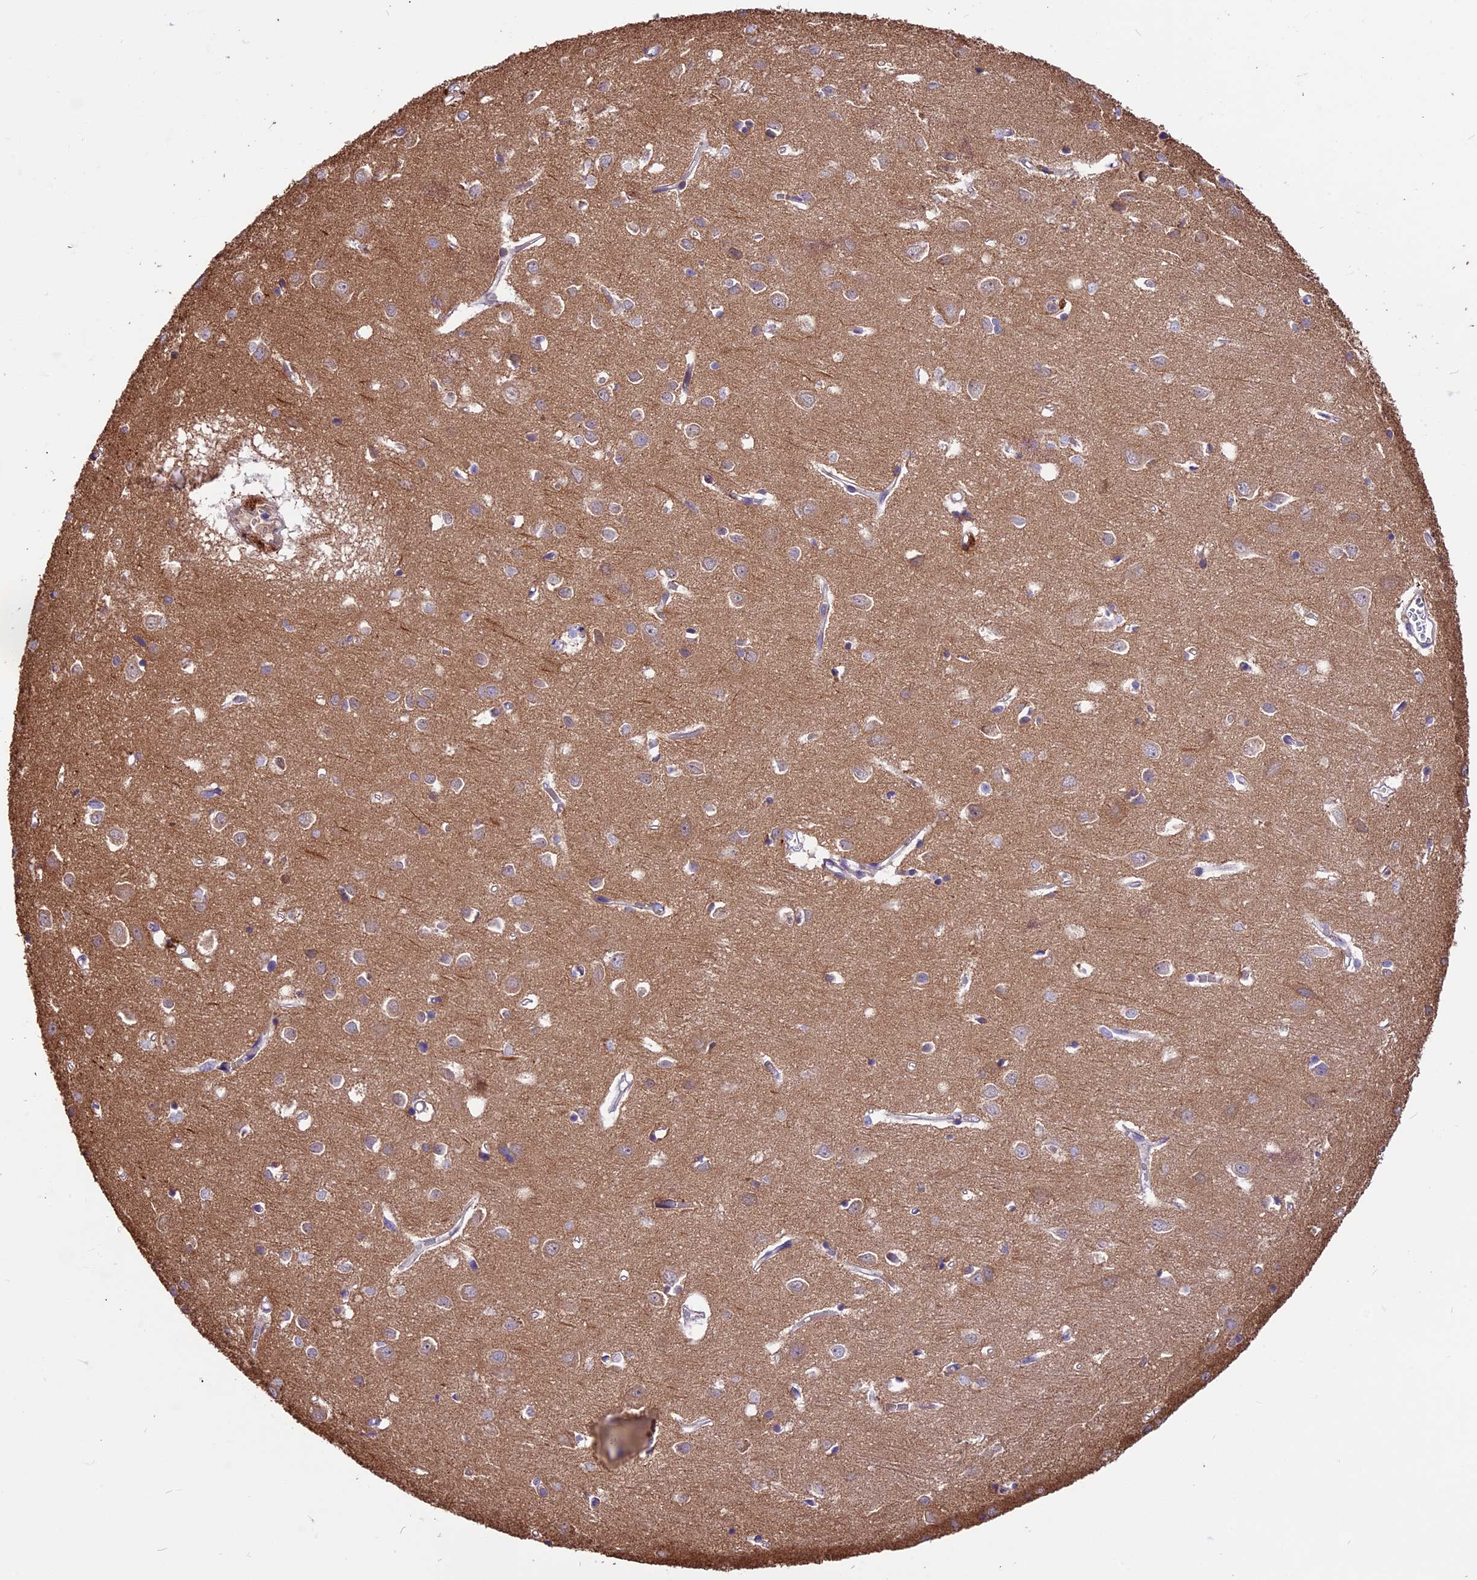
{"staining": {"intensity": "negative", "quantity": "none", "location": "none"}, "tissue": "cerebral cortex", "cell_type": "Endothelial cells", "image_type": "normal", "snomed": [{"axis": "morphology", "description": "Normal tissue, NOS"}, {"axis": "topography", "description": "Cerebral cortex"}], "caption": "This is an immunohistochemistry (IHC) image of normal human cerebral cortex. There is no positivity in endothelial cells.", "gene": "ANO3", "patient": {"sex": "female", "age": 64}}